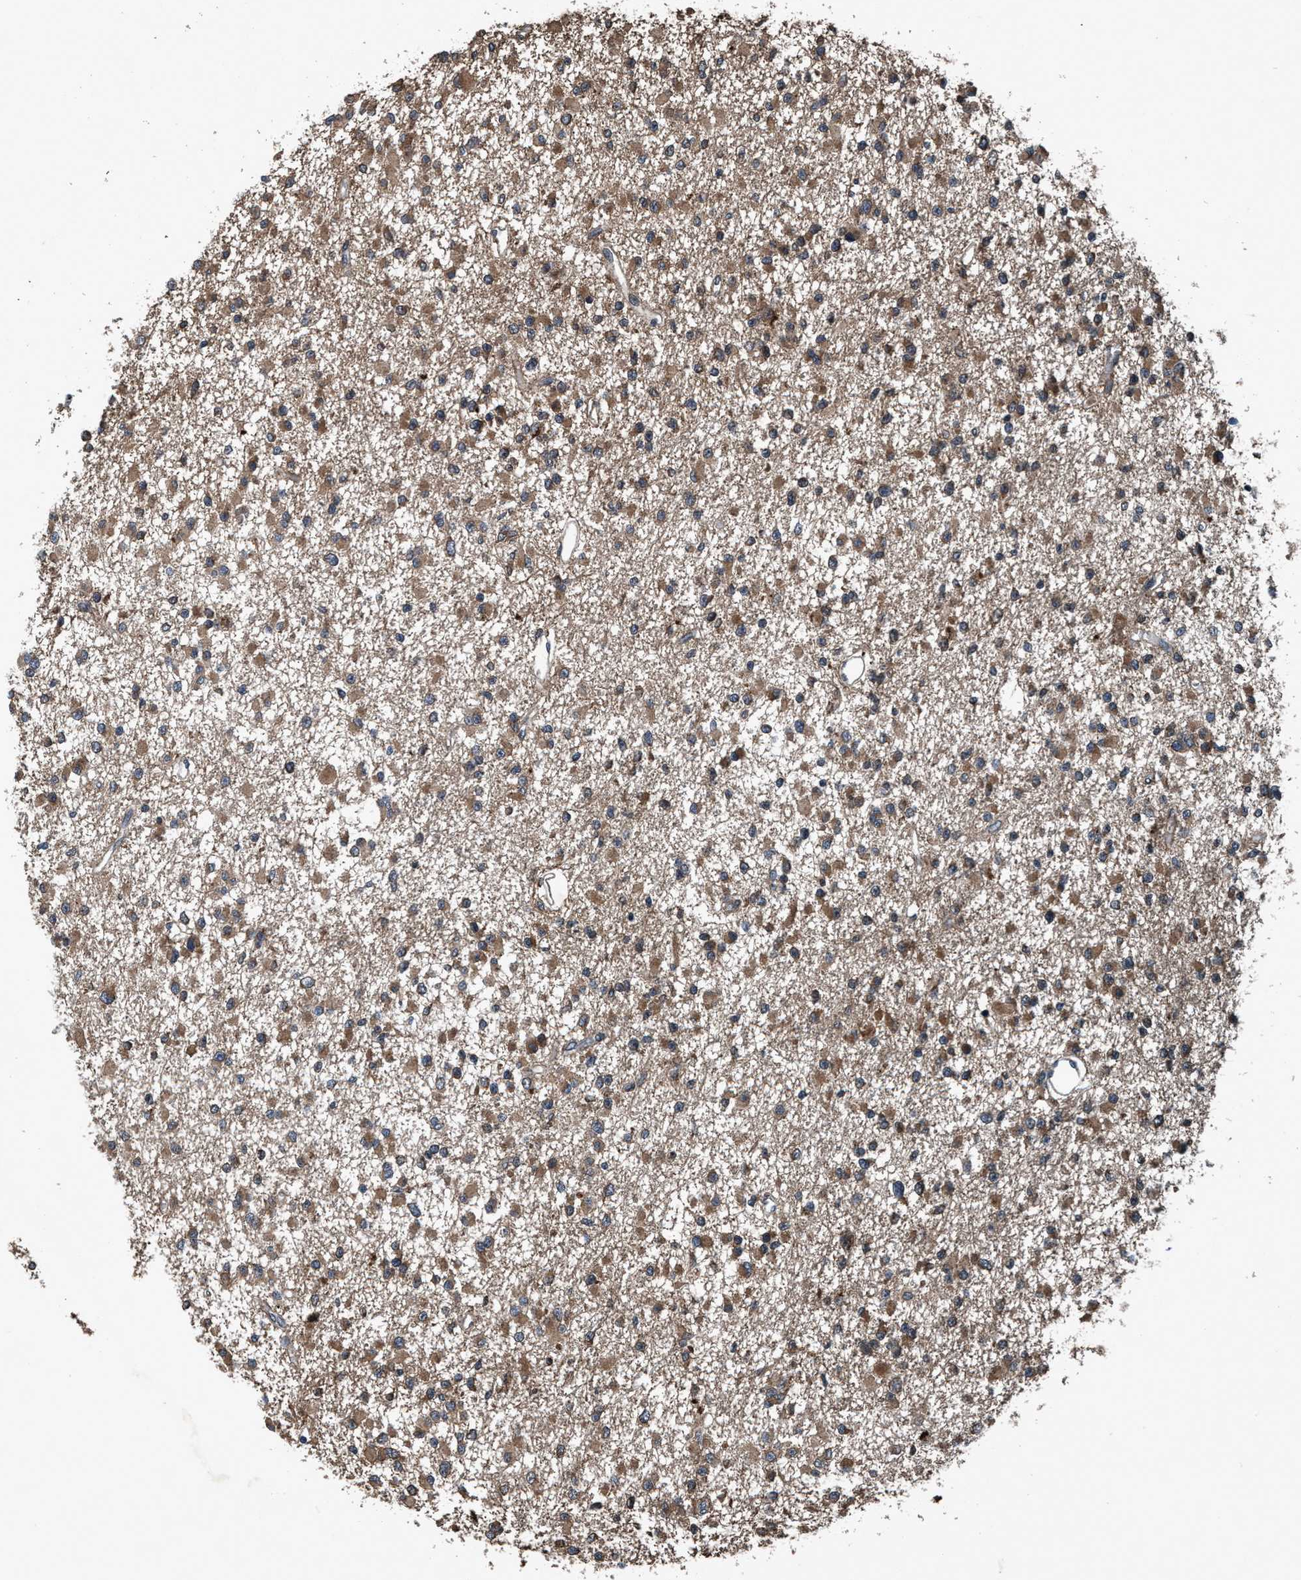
{"staining": {"intensity": "moderate", "quantity": ">75%", "location": "cytoplasmic/membranous"}, "tissue": "glioma", "cell_type": "Tumor cells", "image_type": "cancer", "snomed": [{"axis": "morphology", "description": "Glioma, malignant, Low grade"}, {"axis": "topography", "description": "Brain"}], "caption": "A high-resolution histopathology image shows immunohistochemistry (IHC) staining of glioma, which demonstrates moderate cytoplasmic/membranous positivity in approximately >75% of tumor cells.", "gene": "AKT1S1", "patient": {"sex": "female", "age": 22}}